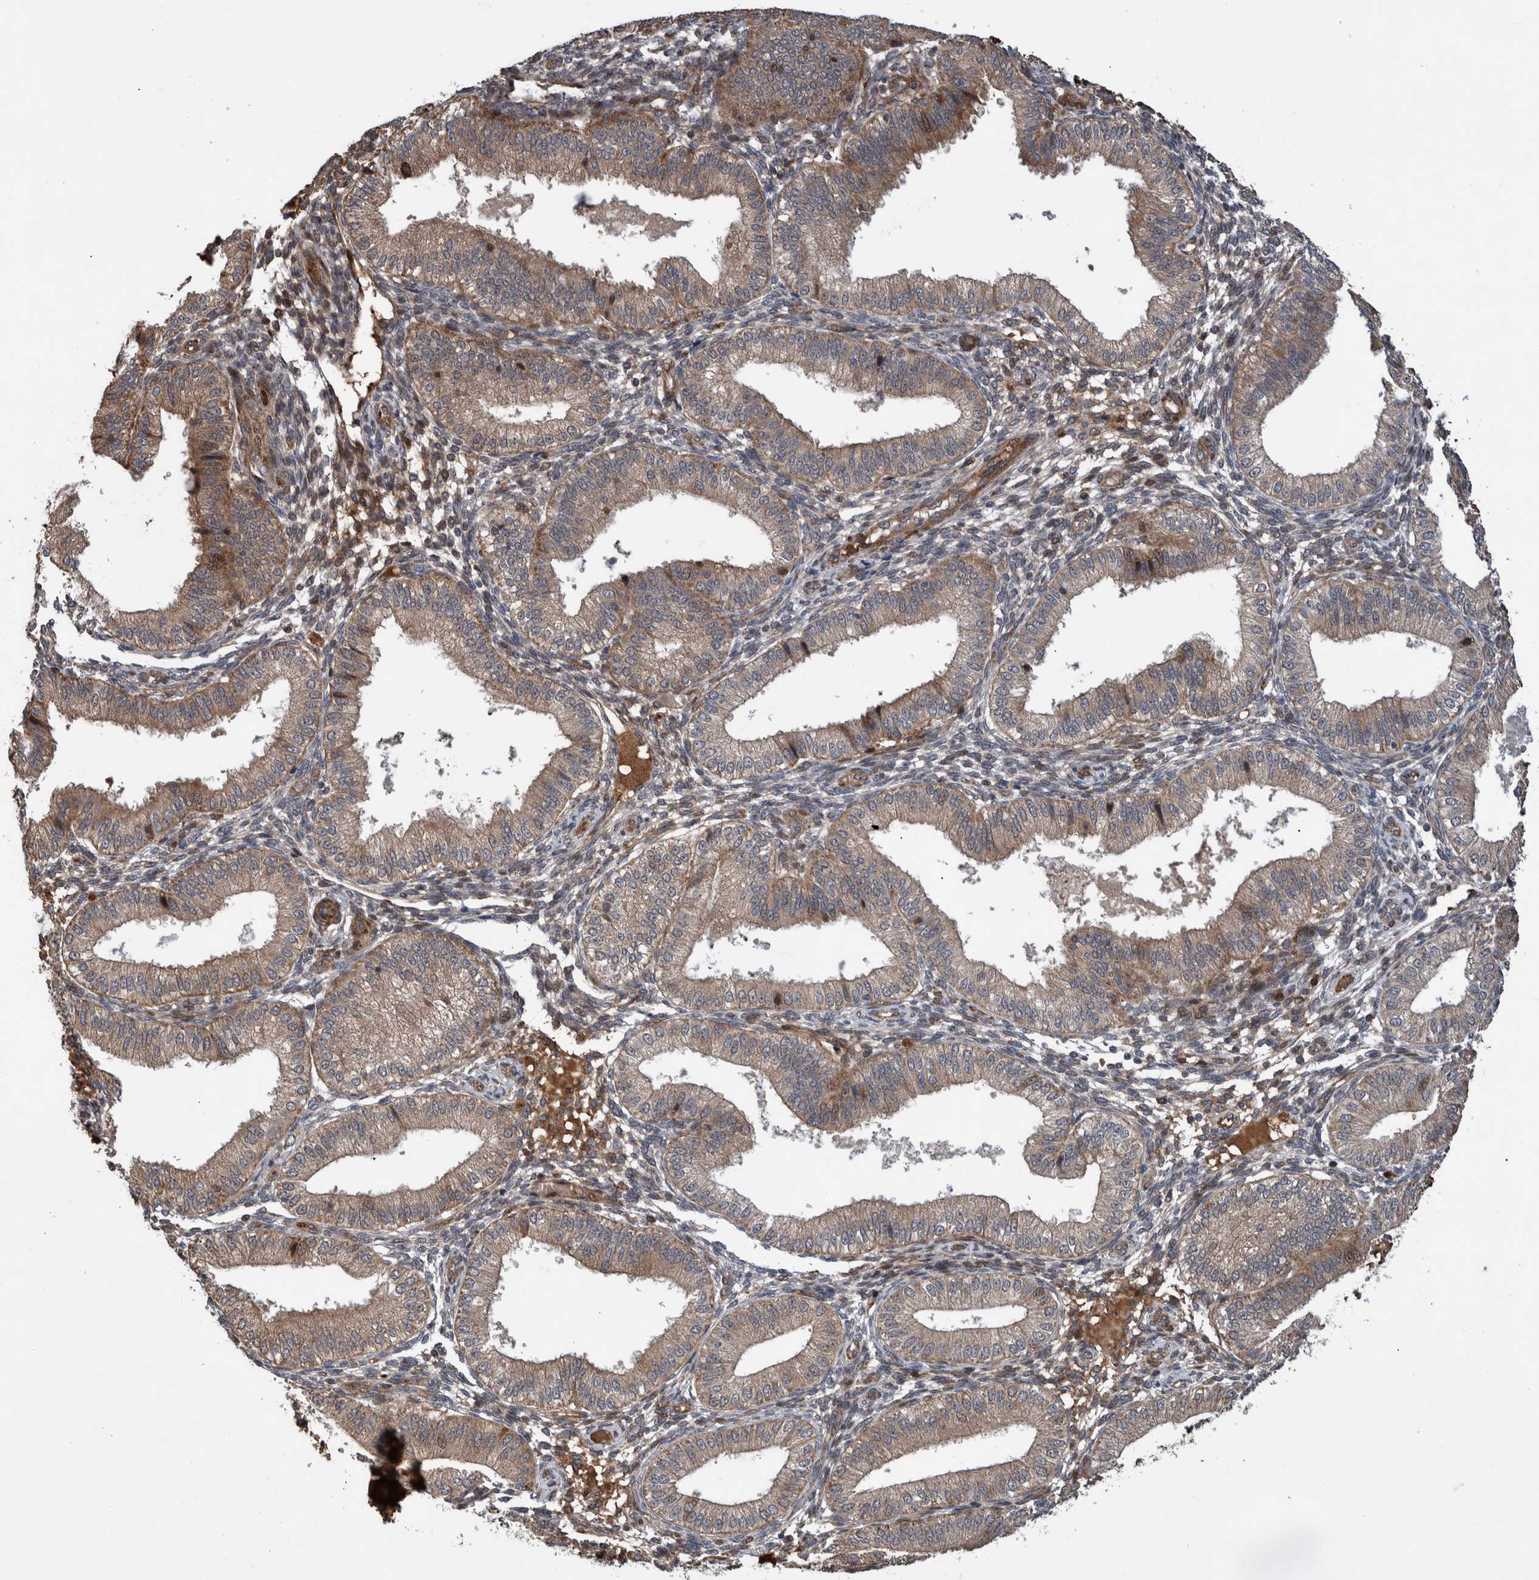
{"staining": {"intensity": "negative", "quantity": "none", "location": "none"}, "tissue": "endometrium", "cell_type": "Cells in endometrial stroma", "image_type": "normal", "snomed": [{"axis": "morphology", "description": "Normal tissue, NOS"}, {"axis": "topography", "description": "Endometrium"}], "caption": "A histopathology image of endometrium stained for a protein displays no brown staining in cells in endometrial stroma. Nuclei are stained in blue.", "gene": "B3GNTL1", "patient": {"sex": "female", "age": 39}}